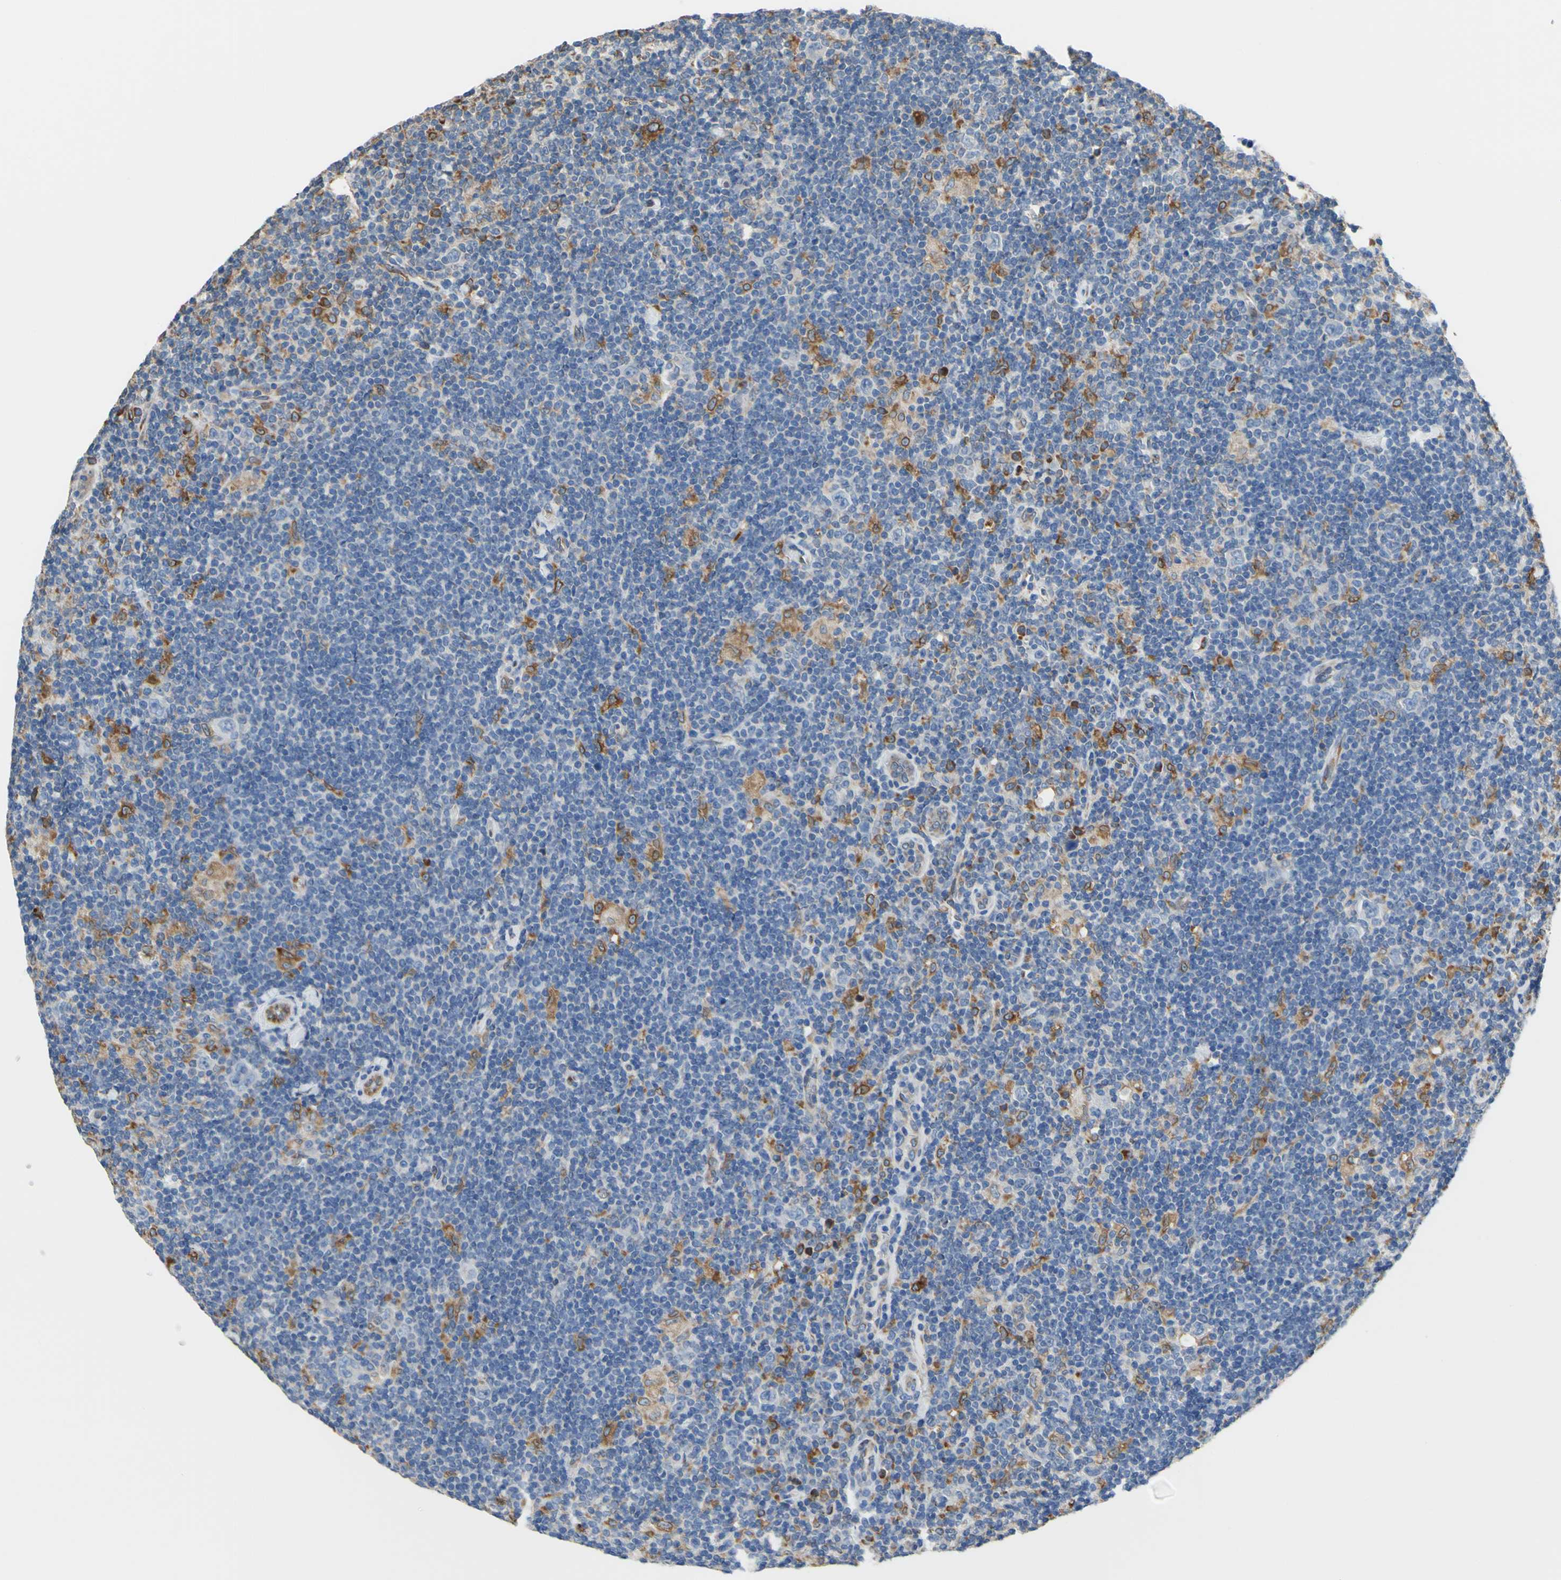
{"staining": {"intensity": "negative", "quantity": "none", "location": "none"}, "tissue": "lymphoma", "cell_type": "Tumor cells", "image_type": "cancer", "snomed": [{"axis": "morphology", "description": "Hodgkin's disease, NOS"}, {"axis": "topography", "description": "Lymph node"}], "caption": "This is an immunohistochemistry micrograph of human Hodgkin's disease. There is no staining in tumor cells.", "gene": "MGST2", "patient": {"sex": "female", "age": 57}}